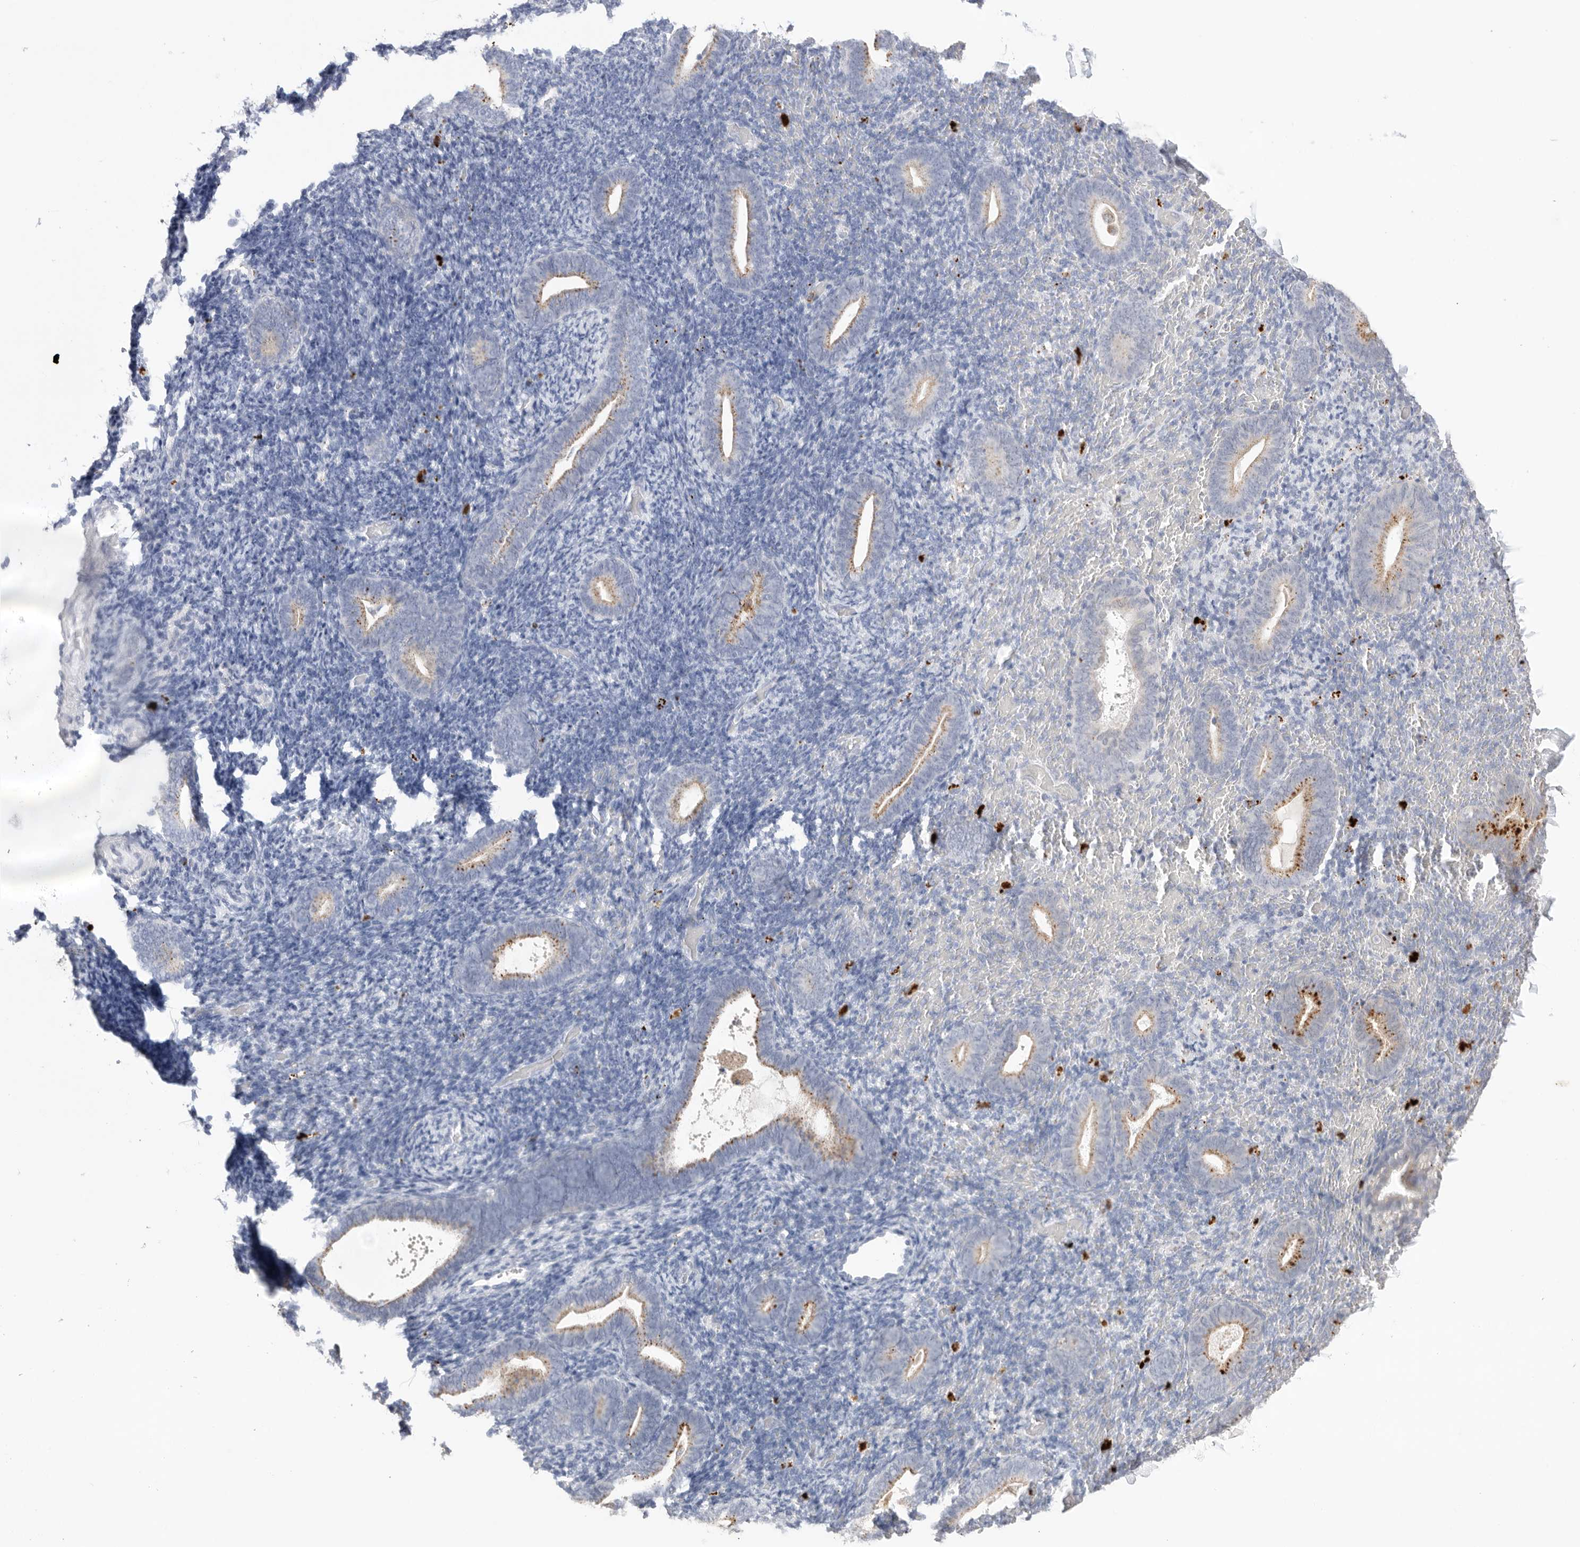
{"staining": {"intensity": "negative", "quantity": "none", "location": "none"}, "tissue": "endometrium", "cell_type": "Cells in endometrial stroma", "image_type": "normal", "snomed": [{"axis": "morphology", "description": "Normal tissue, NOS"}, {"axis": "topography", "description": "Endometrium"}], "caption": "High magnification brightfield microscopy of benign endometrium stained with DAB (brown) and counterstained with hematoxylin (blue): cells in endometrial stroma show no significant expression.", "gene": "GGH", "patient": {"sex": "female", "age": 51}}